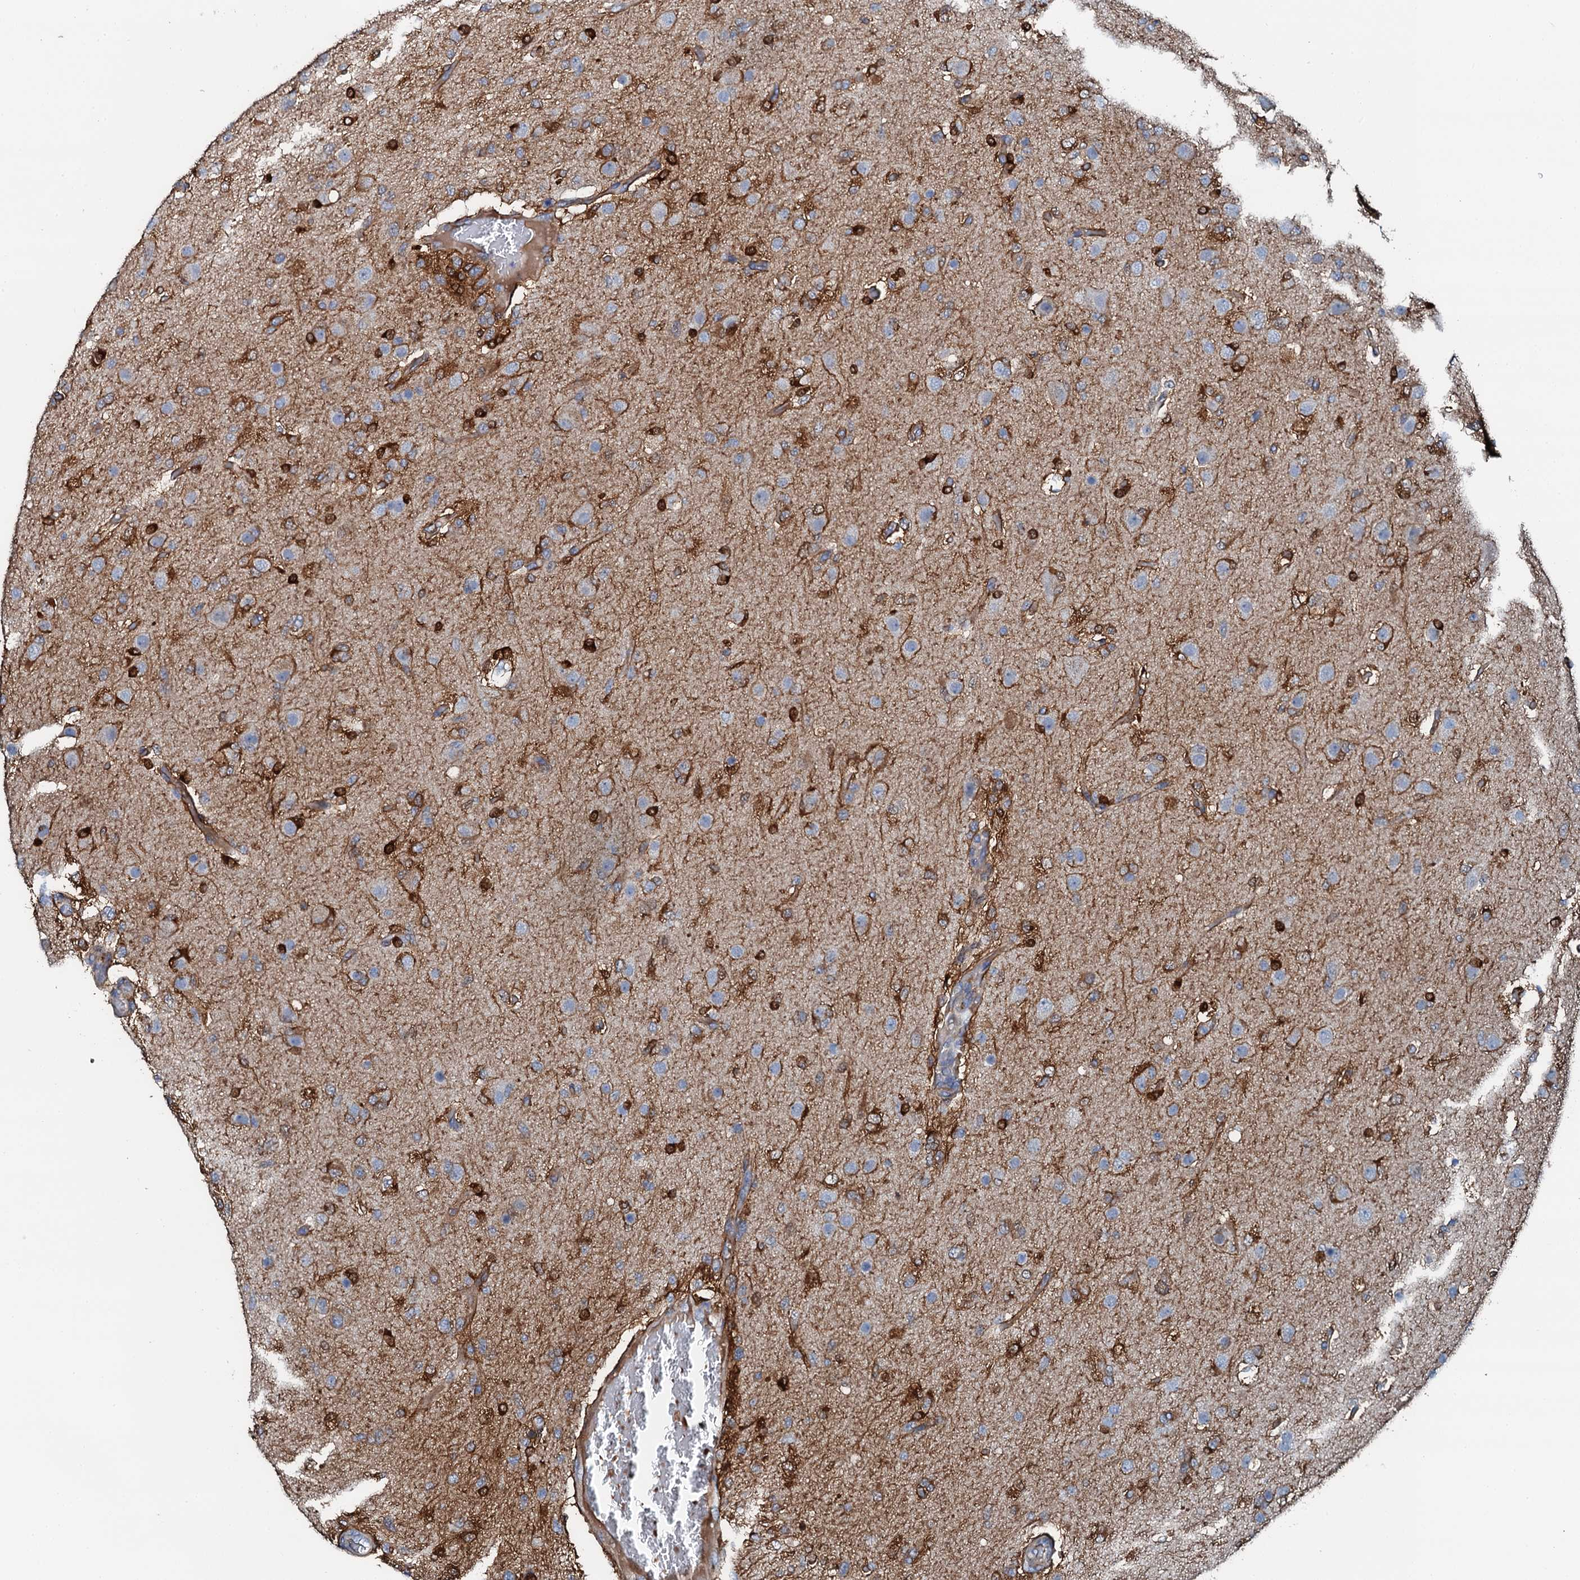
{"staining": {"intensity": "weak", "quantity": "<25%", "location": "cytoplasmic/membranous"}, "tissue": "glioma", "cell_type": "Tumor cells", "image_type": "cancer", "snomed": [{"axis": "morphology", "description": "Glioma, malignant, High grade"}, {"axis": "topography", "description": "Brain"}], "caption": "A photomicrograph of human malignant glioma (high-grade) is negative for staining in tumor cells.", "gene": "GFOD2", "patient": {"sex": "female", "age": 74}}